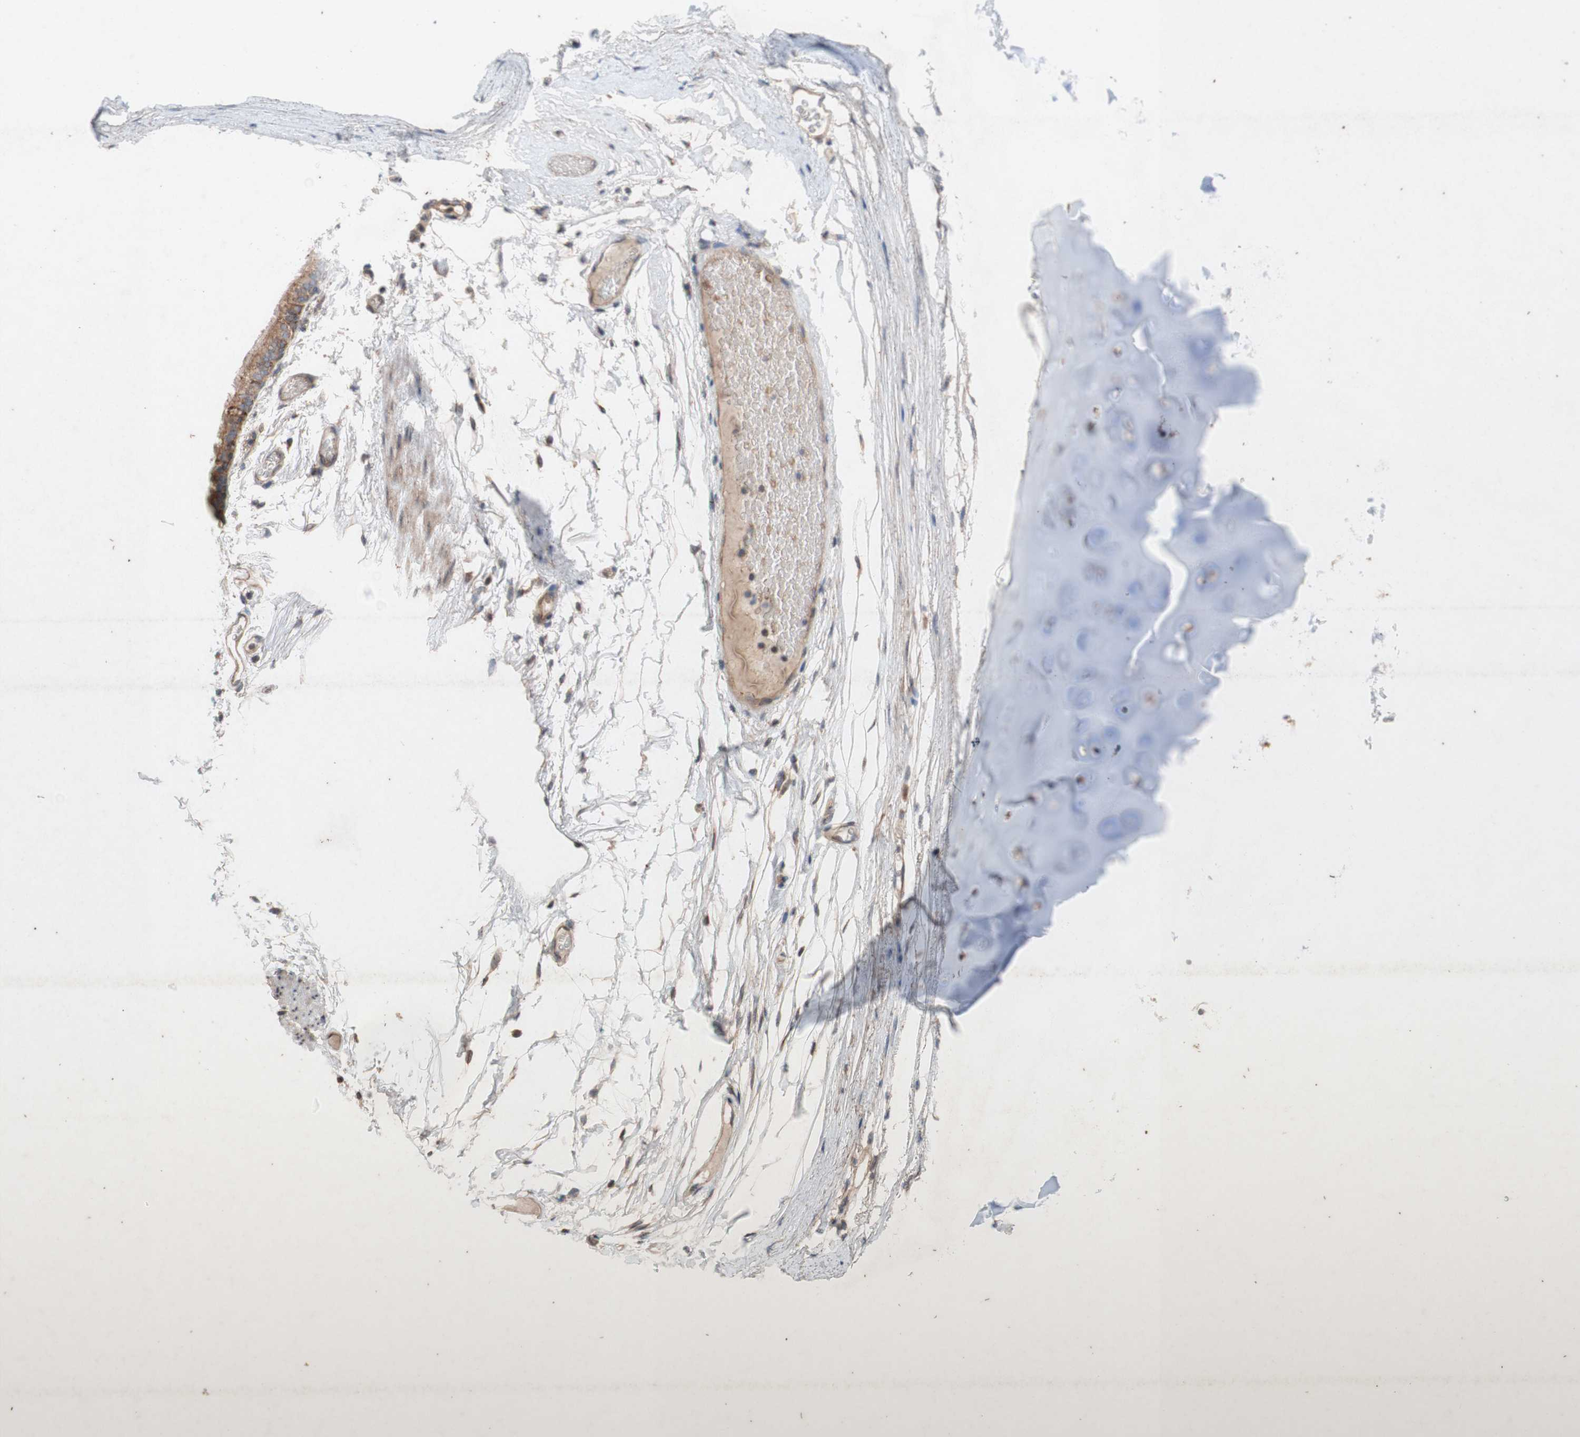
{"staining": {"intensity": "moderate", "quantity": "25%-75%", "location": "cytoplasmic/membranous"}, "tissue": "adipose tissue", "cell_type": "Adipocytes", "image_type": "normal", "snomed": [{"axis": "morphology", "description": "Normal tissue, NOS"}, {"axis": "topography", "description": "Bronchus"}], "caption": "Benign adipose tissue reveals moderate cytoplasmic/membranous staining in approximately 25%-75% of adipocytes, visualized by immunohistochemistry.", "gene": "TST", "patient": {"sex": "female", "age": 73}}